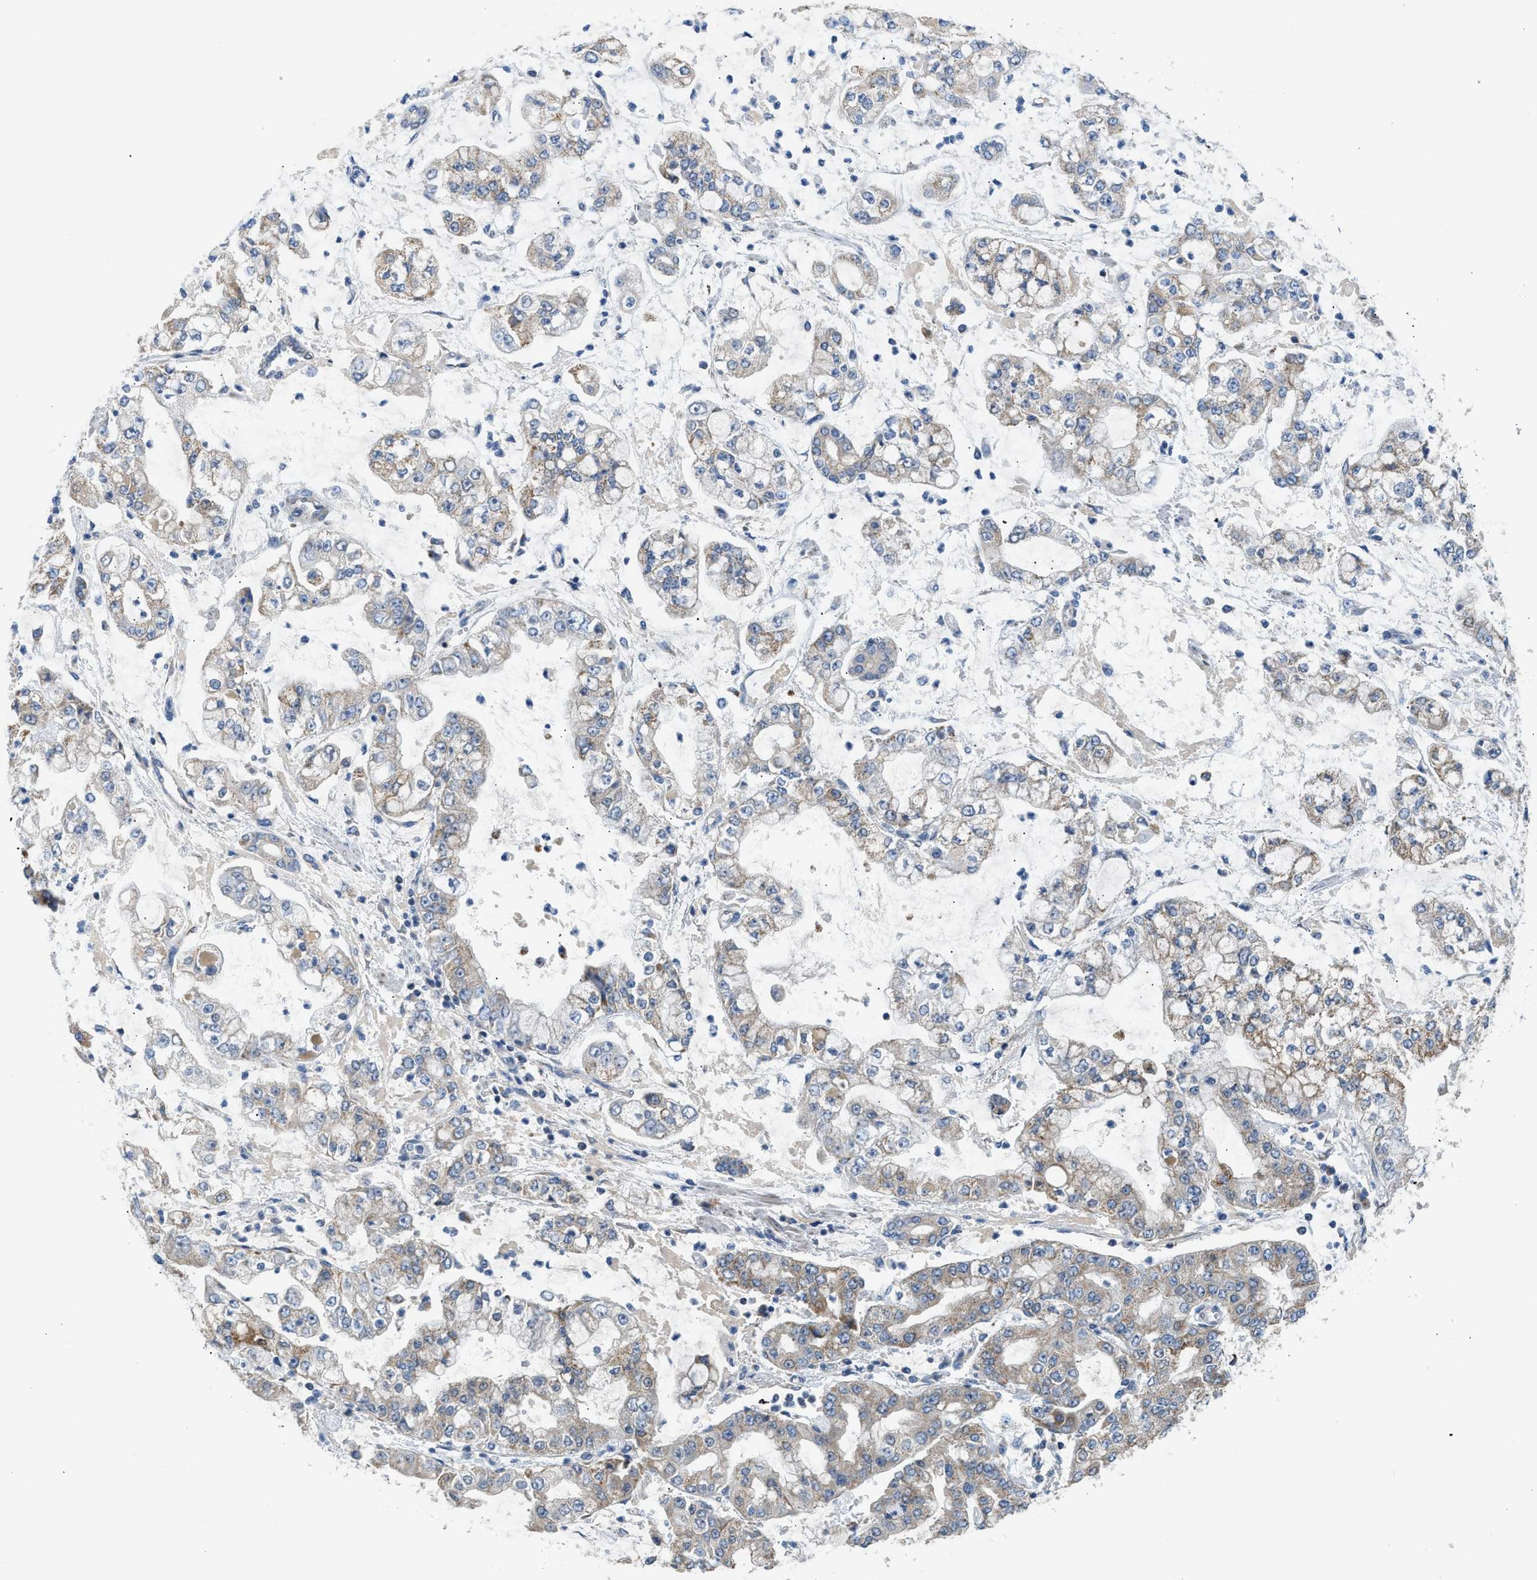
{"staining": {"intensity": "weak", "quantity": "25%-75%", "location": "cytoplasmic/membranous"}, "tissue": "stomach cancer", "cell_type": "Tumor cells", "image_type": "cancer", "snomed": [{"axis": "morphology", "description": "Adenocarcinoma, NOS"}, {"axis": "topography", "description": "Stomach"}], "caption": "Protein expression analysis of stomach cancer reveals weak cytoplasmic/membranous staining in about 25%-75% of tumor cells.", "gene": "GOT2", "patient": {"sex": "male", "age": 76}}